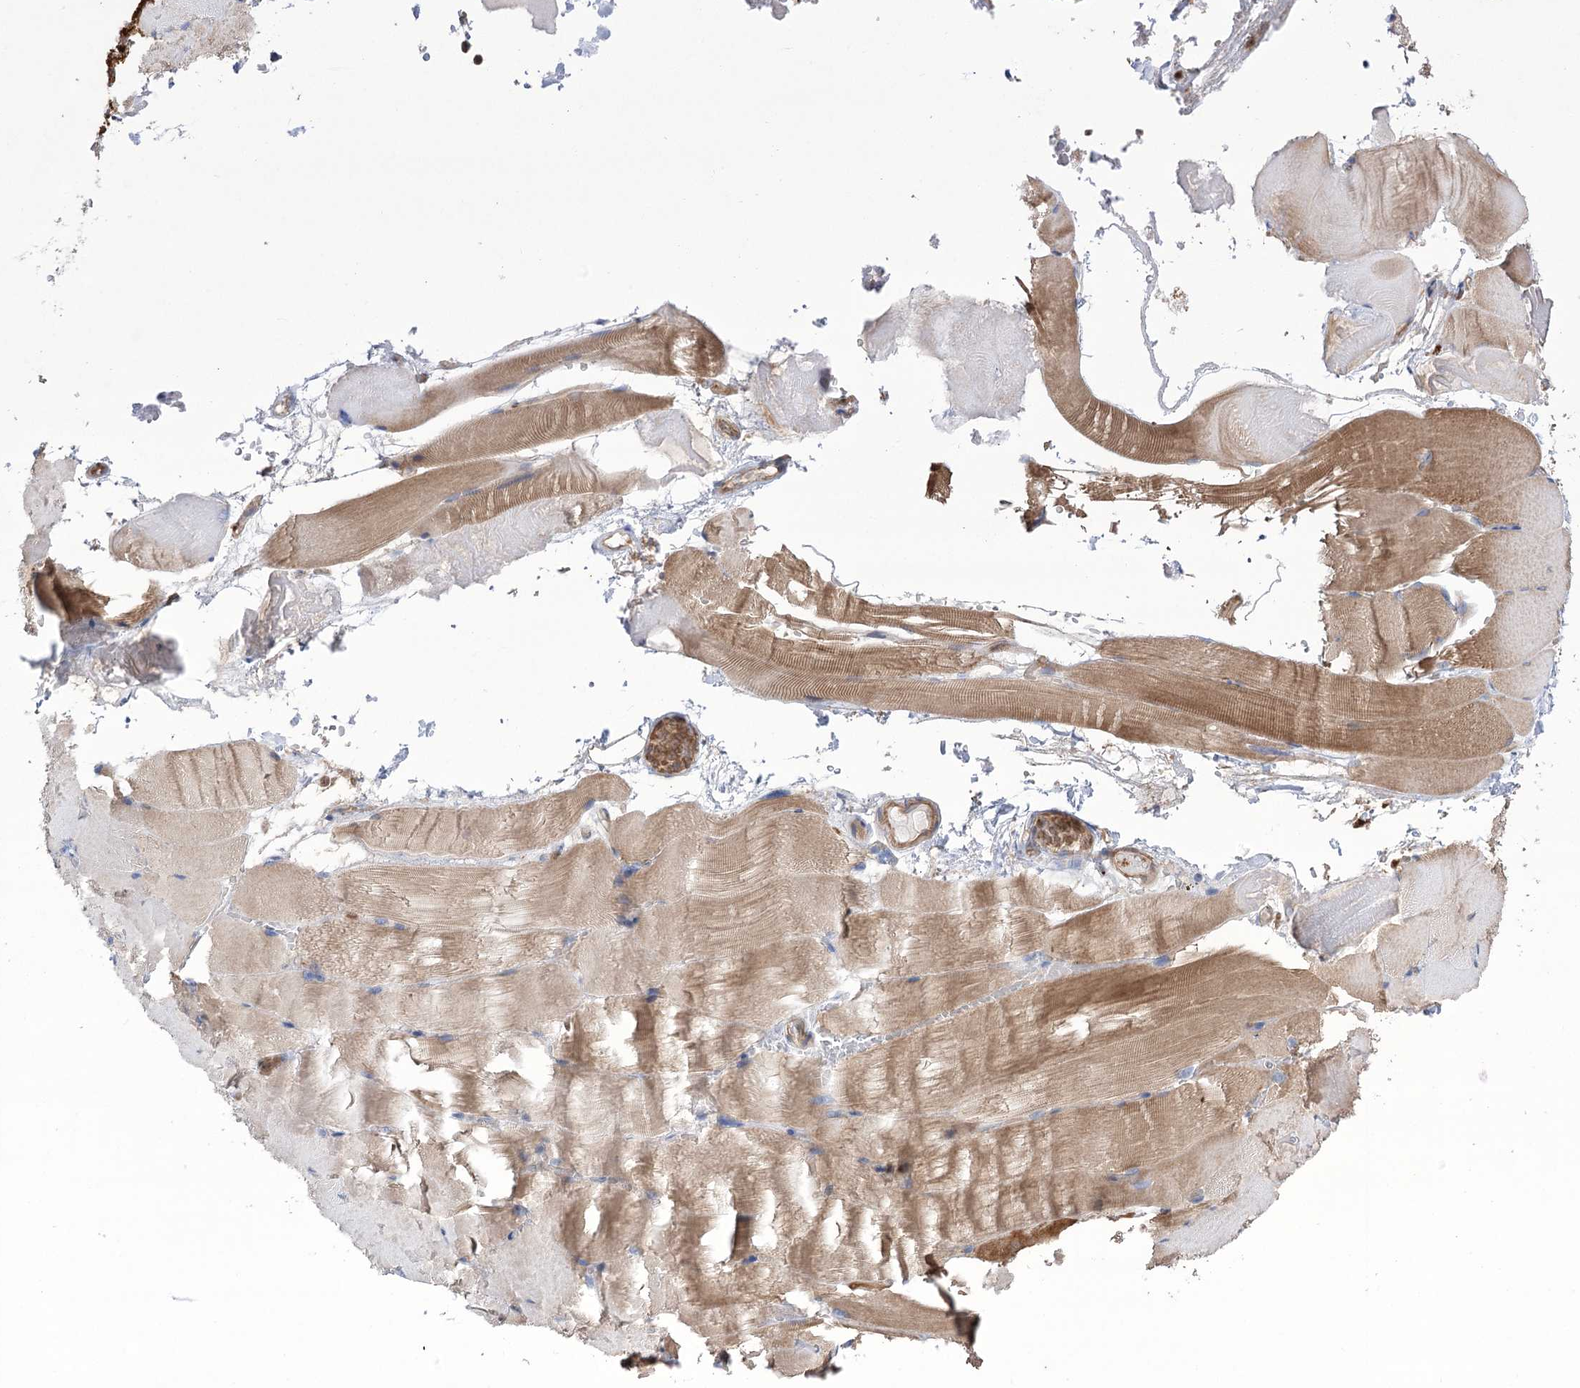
{"staining": {"intensity": "moderate", "quantity": ">75%", "location": "cytoplasmic/membranous"}, "tissue": "skeletal muscle", "cell_type": "Myocytes", "image_type": "normal", "snomed": [{"axis": "morphology", "description": "Normal tissue, NOS"}, {"axis": "topography", "description": "Skeletal muscle"}, {"axis": "topography", "description": "Parathyroid gland"}], "caption": "A high-resolution histopathology image shows immunohistochemistry staining of normal skeletal muscle, which shows moderate cytoplasmic/membranous expression in approximately >75% of myocytes. Ihc stains the protein of interest in brown and the nuclei are stained blue.", "gene": "VPS37B", "patient": {"sex": "female", "age": 37}}